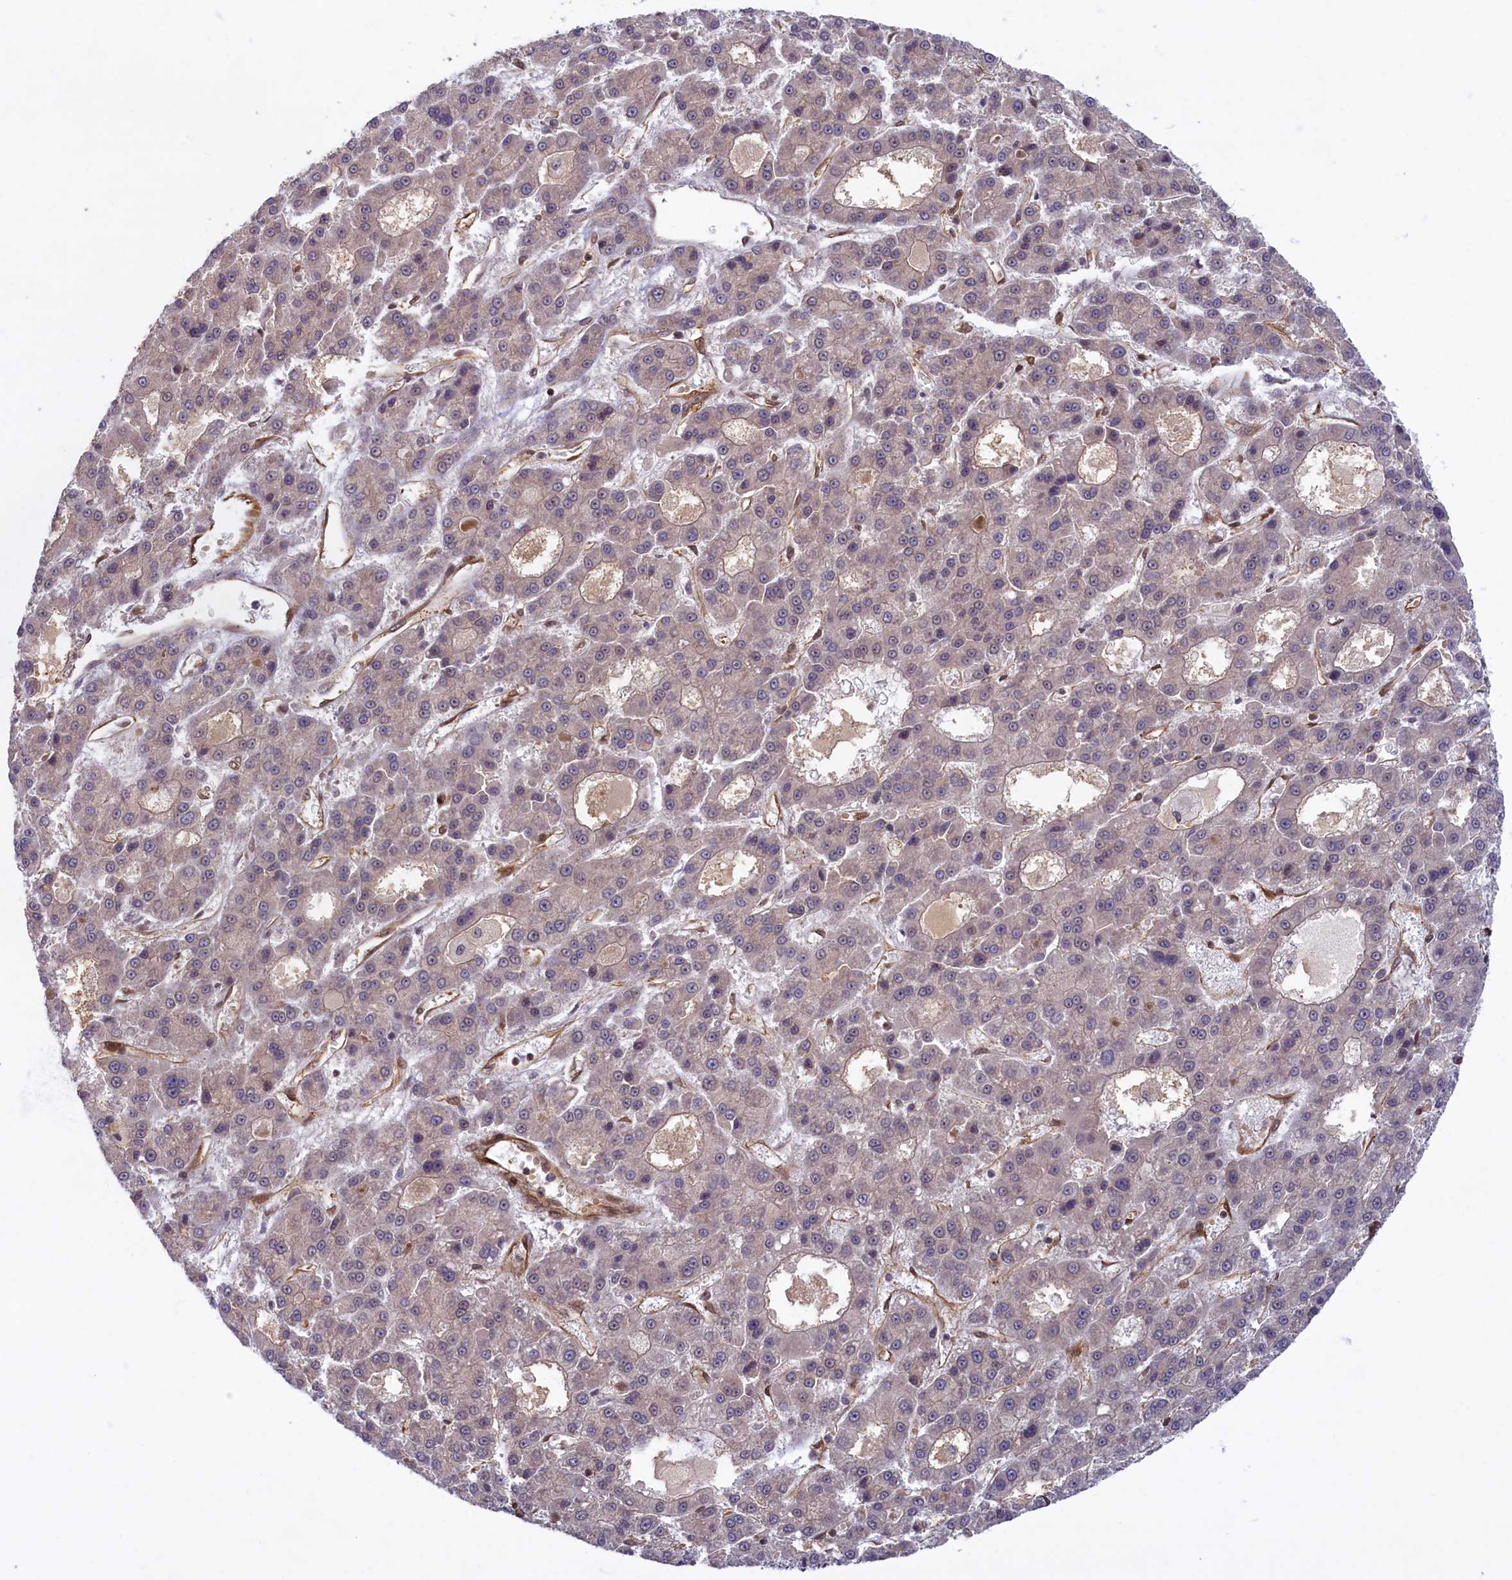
{"staining": {"intensity": "negative", "quantity": "none", "location": "none"}, "tissue": "liver cancer", "cell_type": "Tumor cells", "image_type": "cancer", "snomed": [{"axis": "morphology", "description": "Carcinoma, Hepatocellular, NOS"}, {"axis": "topography", "description": "Liver"}], "caption": "Human liver cancer stained for a protein using immunohistochemistry exhibits no expression in tumor cells.", "gene": "SNRK", "patient": {"sex": "male", "age": 70}}